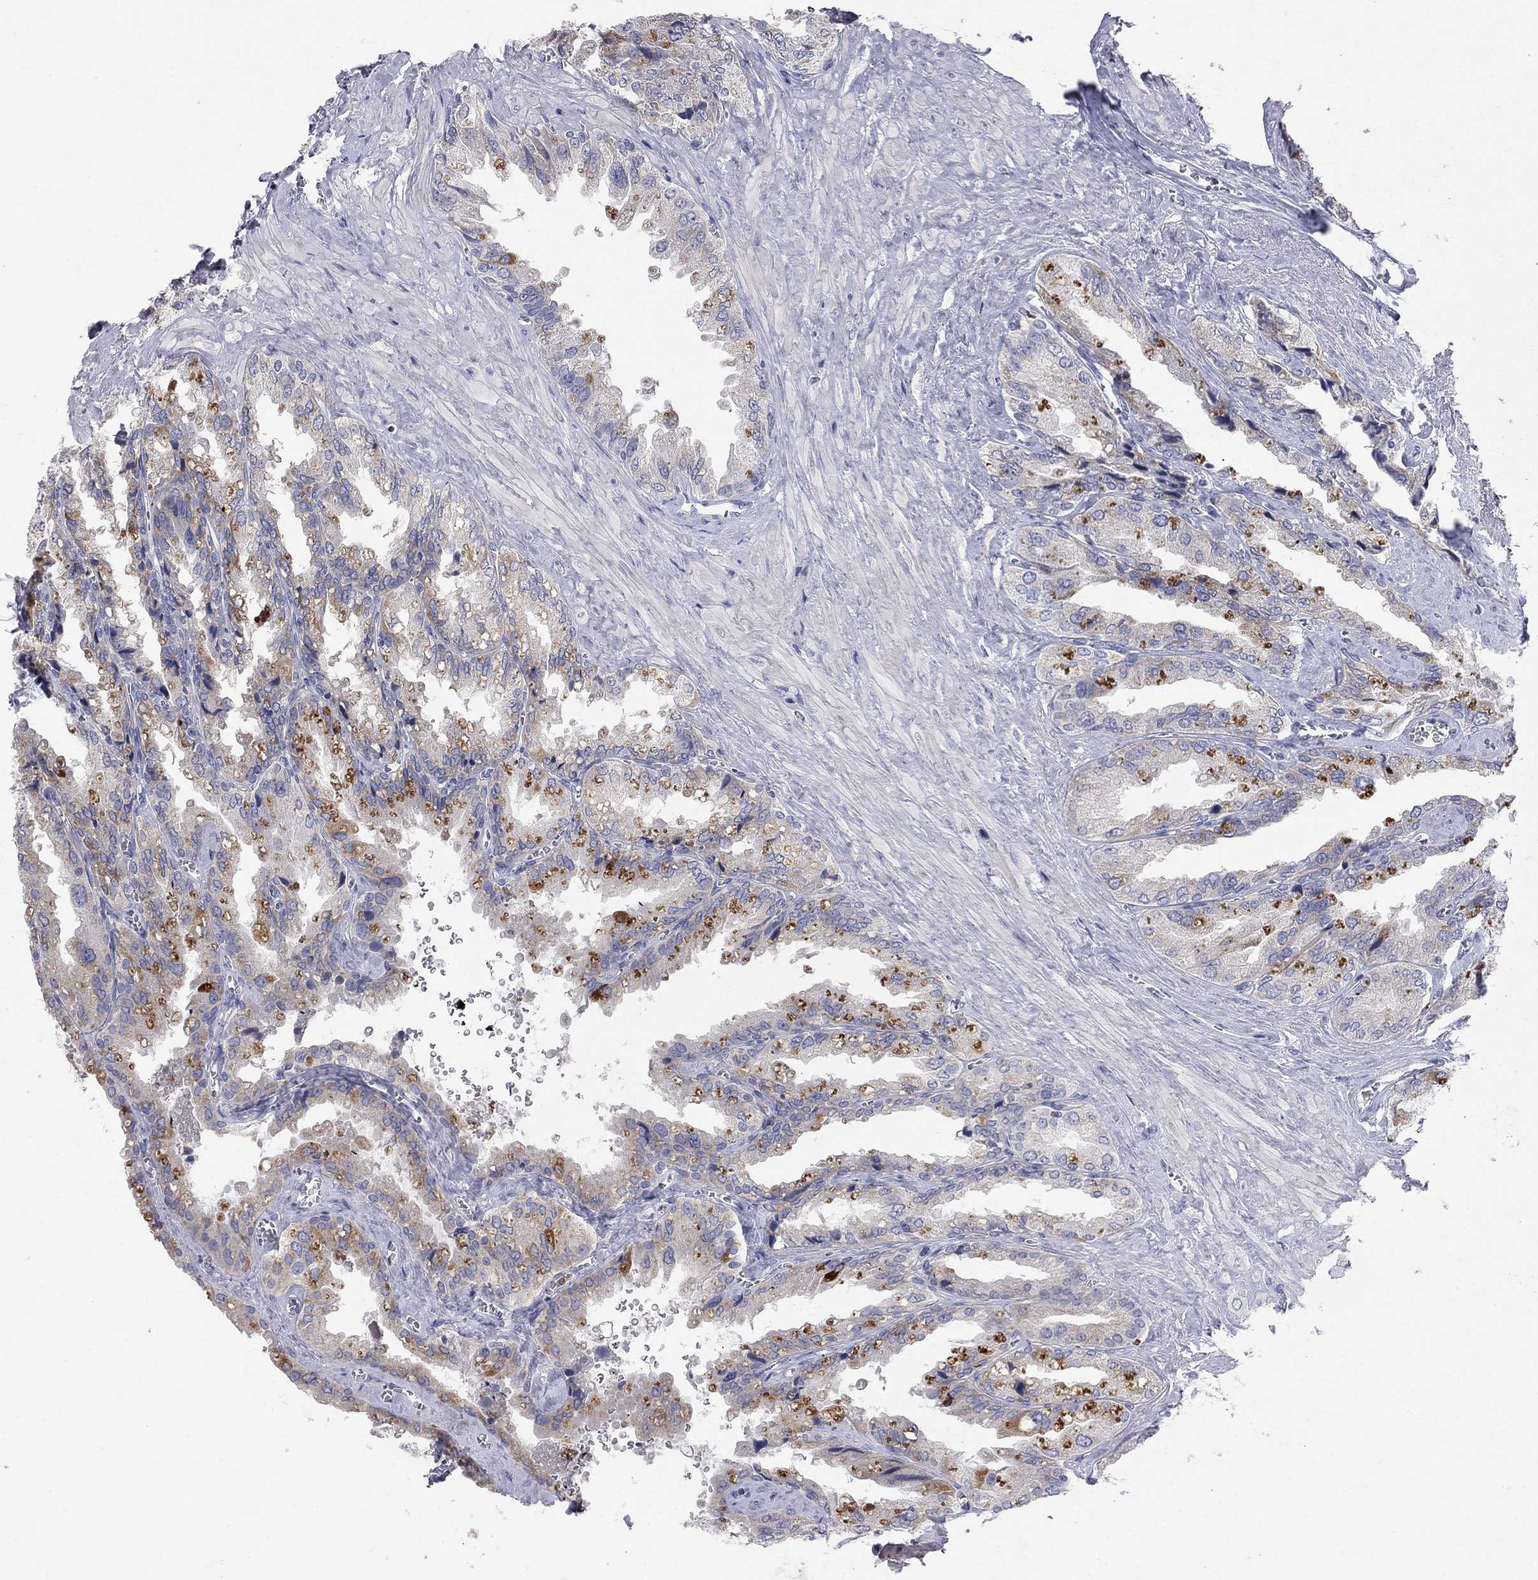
{"staining": {"intensity": "moderate", "quantity": "<25%", "location": "cytoplasmic/membranous"}, "tissue": "seminal vesicle", "cell_type": "Glandular cells", "image_type": "normal", "snomed": [{"axis": "morphology", "description": "Normal tissue, NOS"}, {"axis": "topography", "description": "Seminal veicle"}], "caption": "High-power microscopy captured an immunohistochemistry histopathology image of unremarkable seminal vesicle, revealing moderate cytoplasmic/membranous expression in about <25% of glandular cells. The staining was performed using DAB, with brown indicating positive protein expression. Nuclei are stained blue with hematoxylin.", "gene": "ACSL1", "patient": {"sex": "male", "age": 67}}